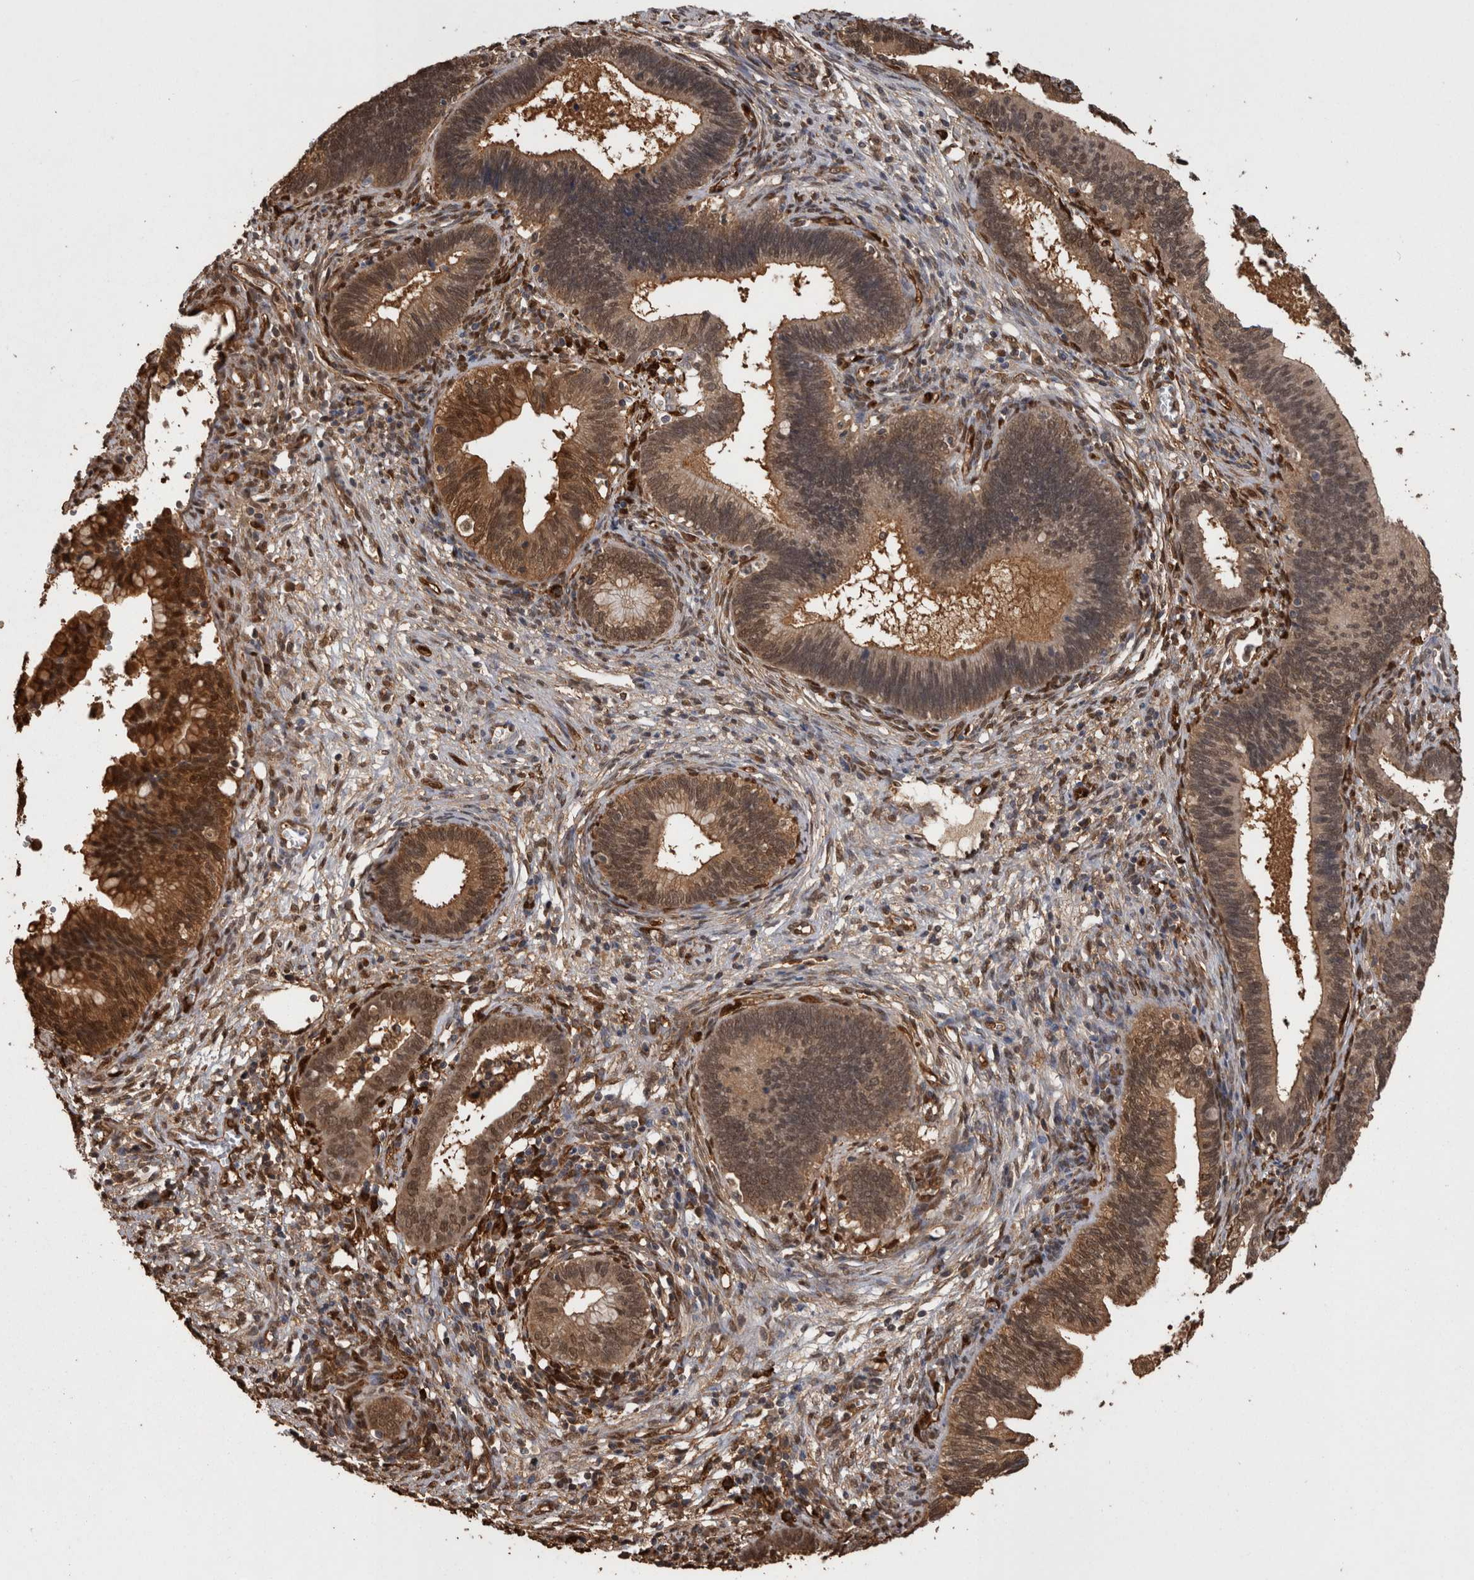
{"staining": {"intensity": "moderate", "quantity": ">75%", "location": "cytoplasmic/membranous,nuclear"}, "tissue": "cervical cancer", "cell_type": "Tumor cells", "image_type": "cancer", "snomed": [{"axis": "morphology", "description": "Adenocarcinoma, NOS"}, {"axis": "topography", "description": "Cervix"}], "caption": "The photomicrograph demonstrates a brown stain indicating the presence of a protein in the cytoplasmic/membranous and nuclear of tumor cells in adenocarcinoma (cervical).", "gene": "LXN", "patient": {"sex": "female", "age": 44}}